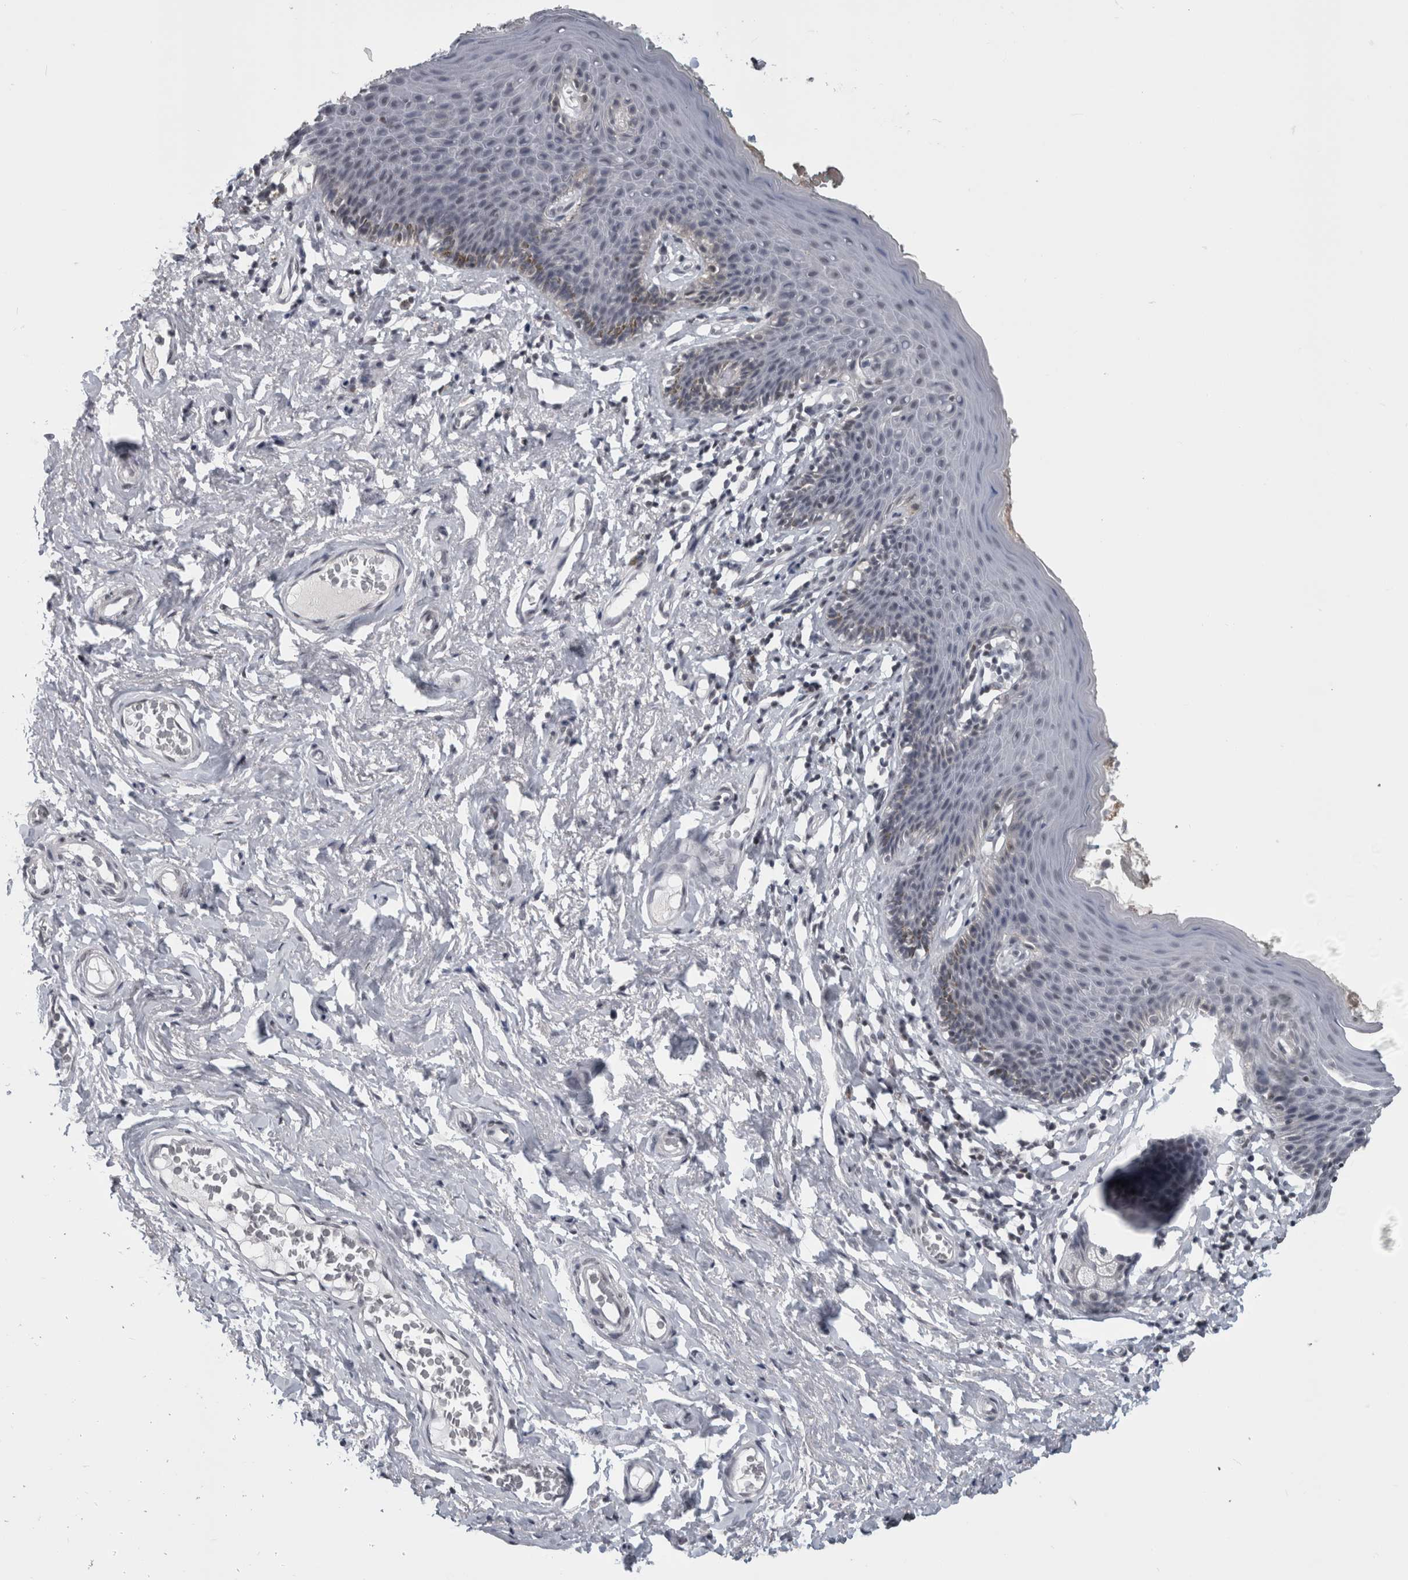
{"staining": {"intensity": "weak", "quantity": "25%-75%", "location": "nuclear"}, "tissue": "skin", "cell_type": "Epidermal cells", "image_type": "normal", "snomed": [{"axis": "morphology", "description": "Normal tissue, NOS"}, {"axis": "topography", "description": "Vulva"}], "caption": "Protein analysis of normal skin reveals weak nuclear expression in approximately 25%-75% of epidermal cells.", "gene": "ARID4B", "patient": {"sex": "female", "age": 66}}